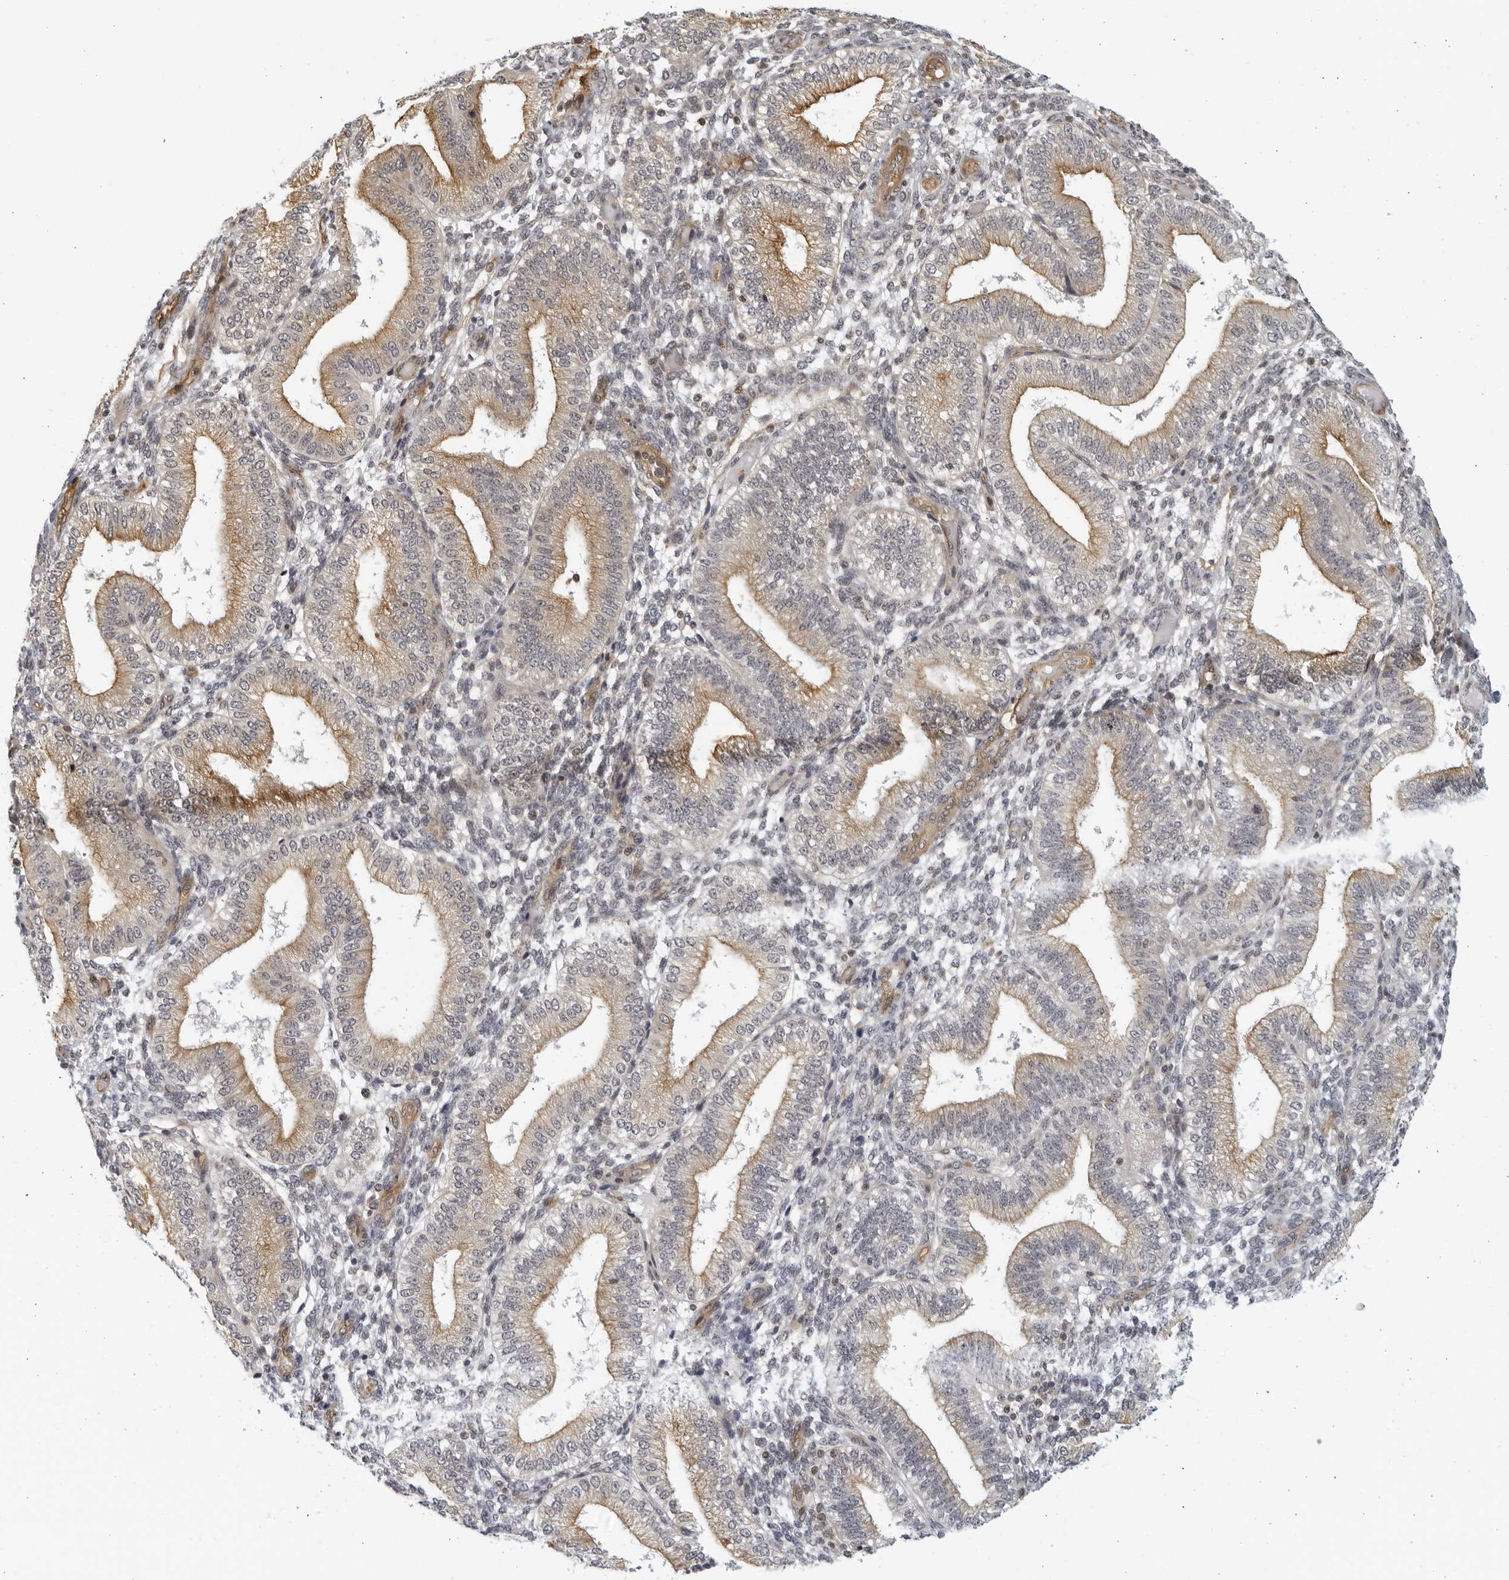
{"staining": {"intensity": "negative", "quantity": "none", "location": "none"}, "tissue": "endometrium", "cell_type": "Cells in endometrial stroma", "image_type": "normal", "snomed": [{"axis": "morphology", "description": "Normal tissue, NOS"}, {"axis": "topography", "description": "Endometrium"}], "caption": "The photomicrograph displays no staining of cells in endometrial stroma in unremarkable endometrium. (Brightfield microscopy of DAB (3,3'-diaminobenzidine) immunohistochemistry at high magnification).", "gene": "SERTAD4", "patient": {"sex": "female", "age": 39}}